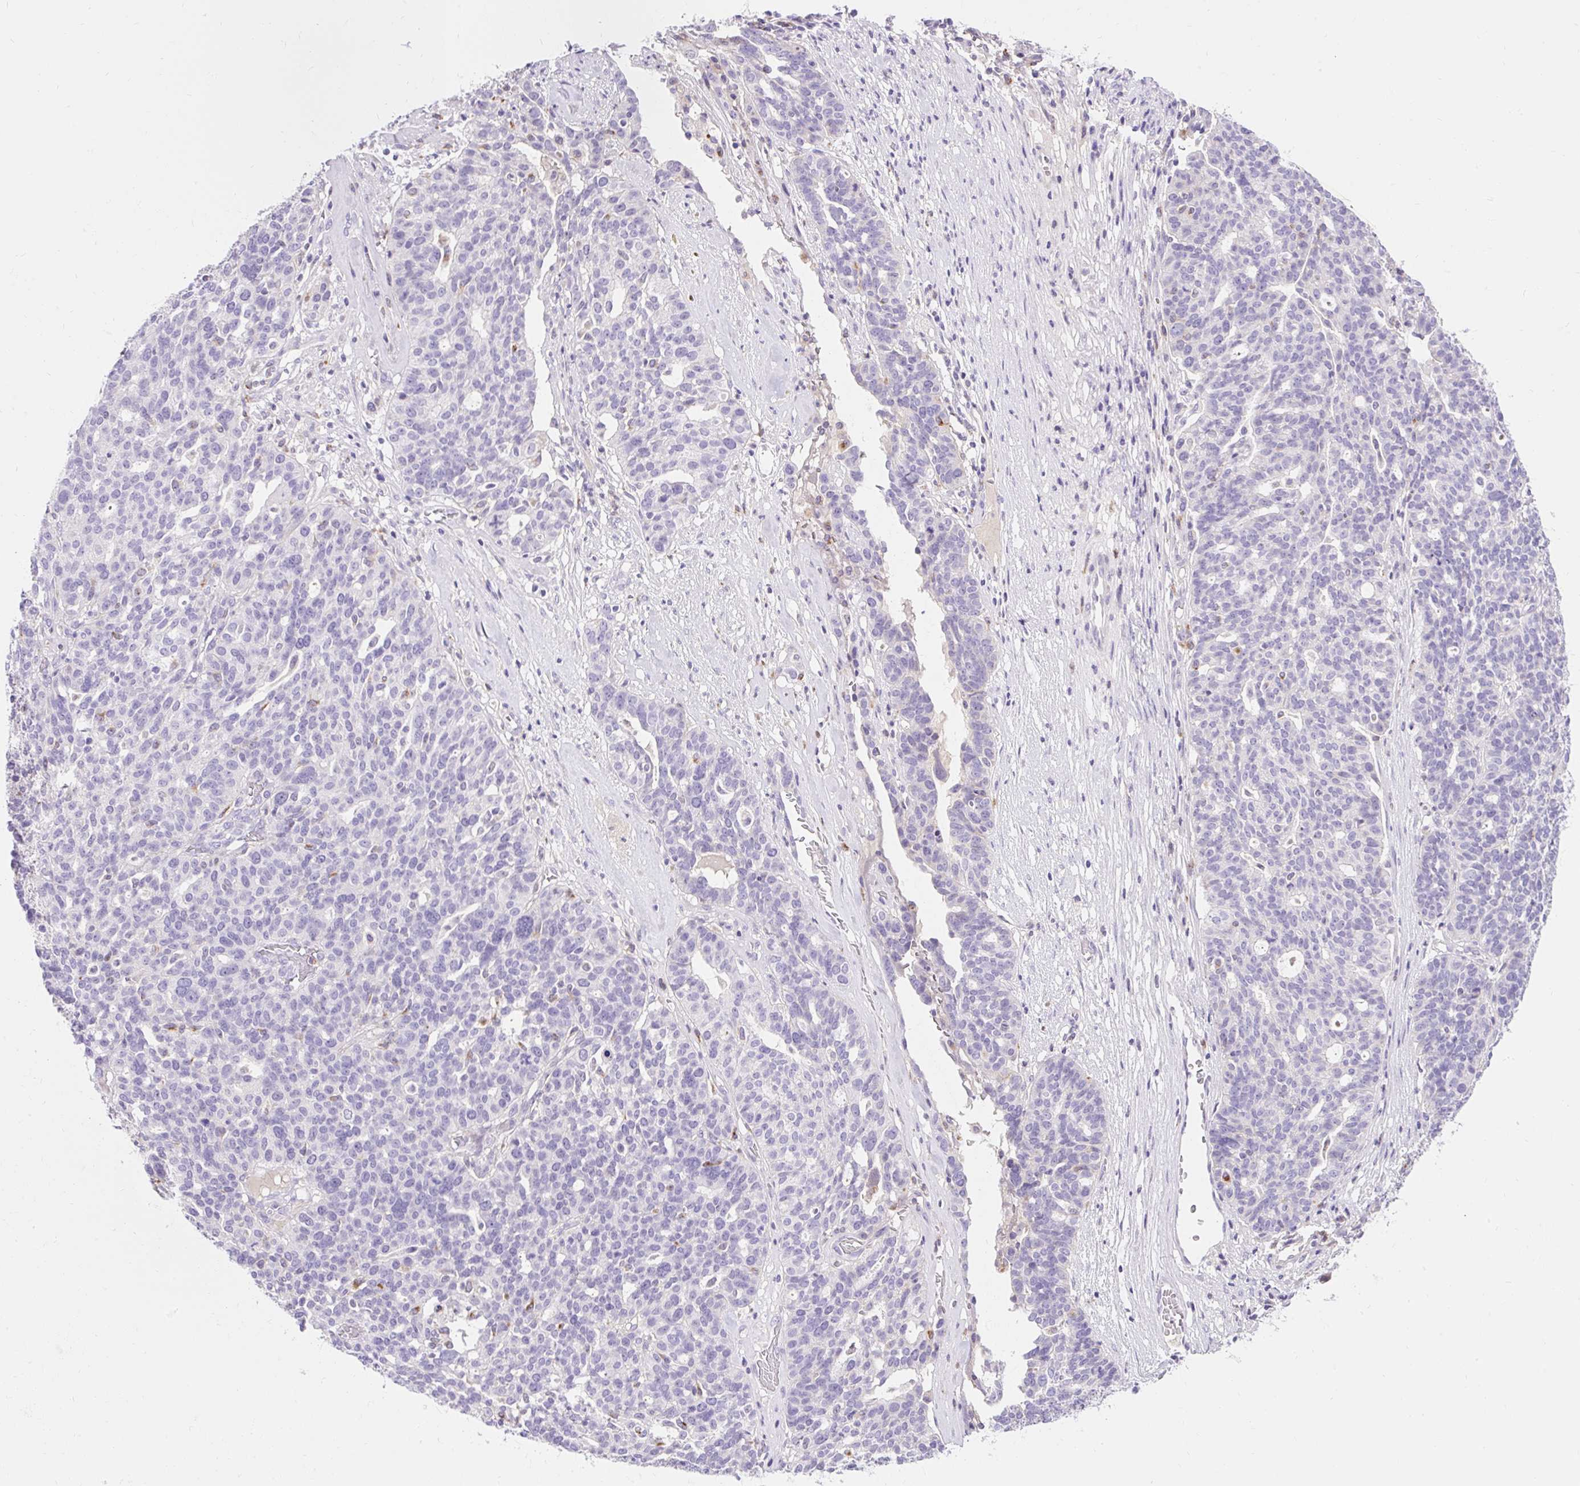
{"staining": {"intensity": "negative", "quantity": "none", "location": "none"}, "tissue": "ovarian cancer", "cell_type": "Tumor cells", "image_type": "cancer", "snomed": [{"axis": "morphology", "description": "Cystadenocarcinoma, serous, NOS"}, {"axis": "topography", "description": "Ovary"}], "caption": "This is a image of immunohistochemistry staining of serous cystadenocarcinoma (ovarian), which shows no positivity in tumor cells. The staining is performed using DAB brown chromogen with nuclei counter-stained in using hematoxylin.", "gene": "TMEM150C", "patient": {"sex": "female", "age": 59}}